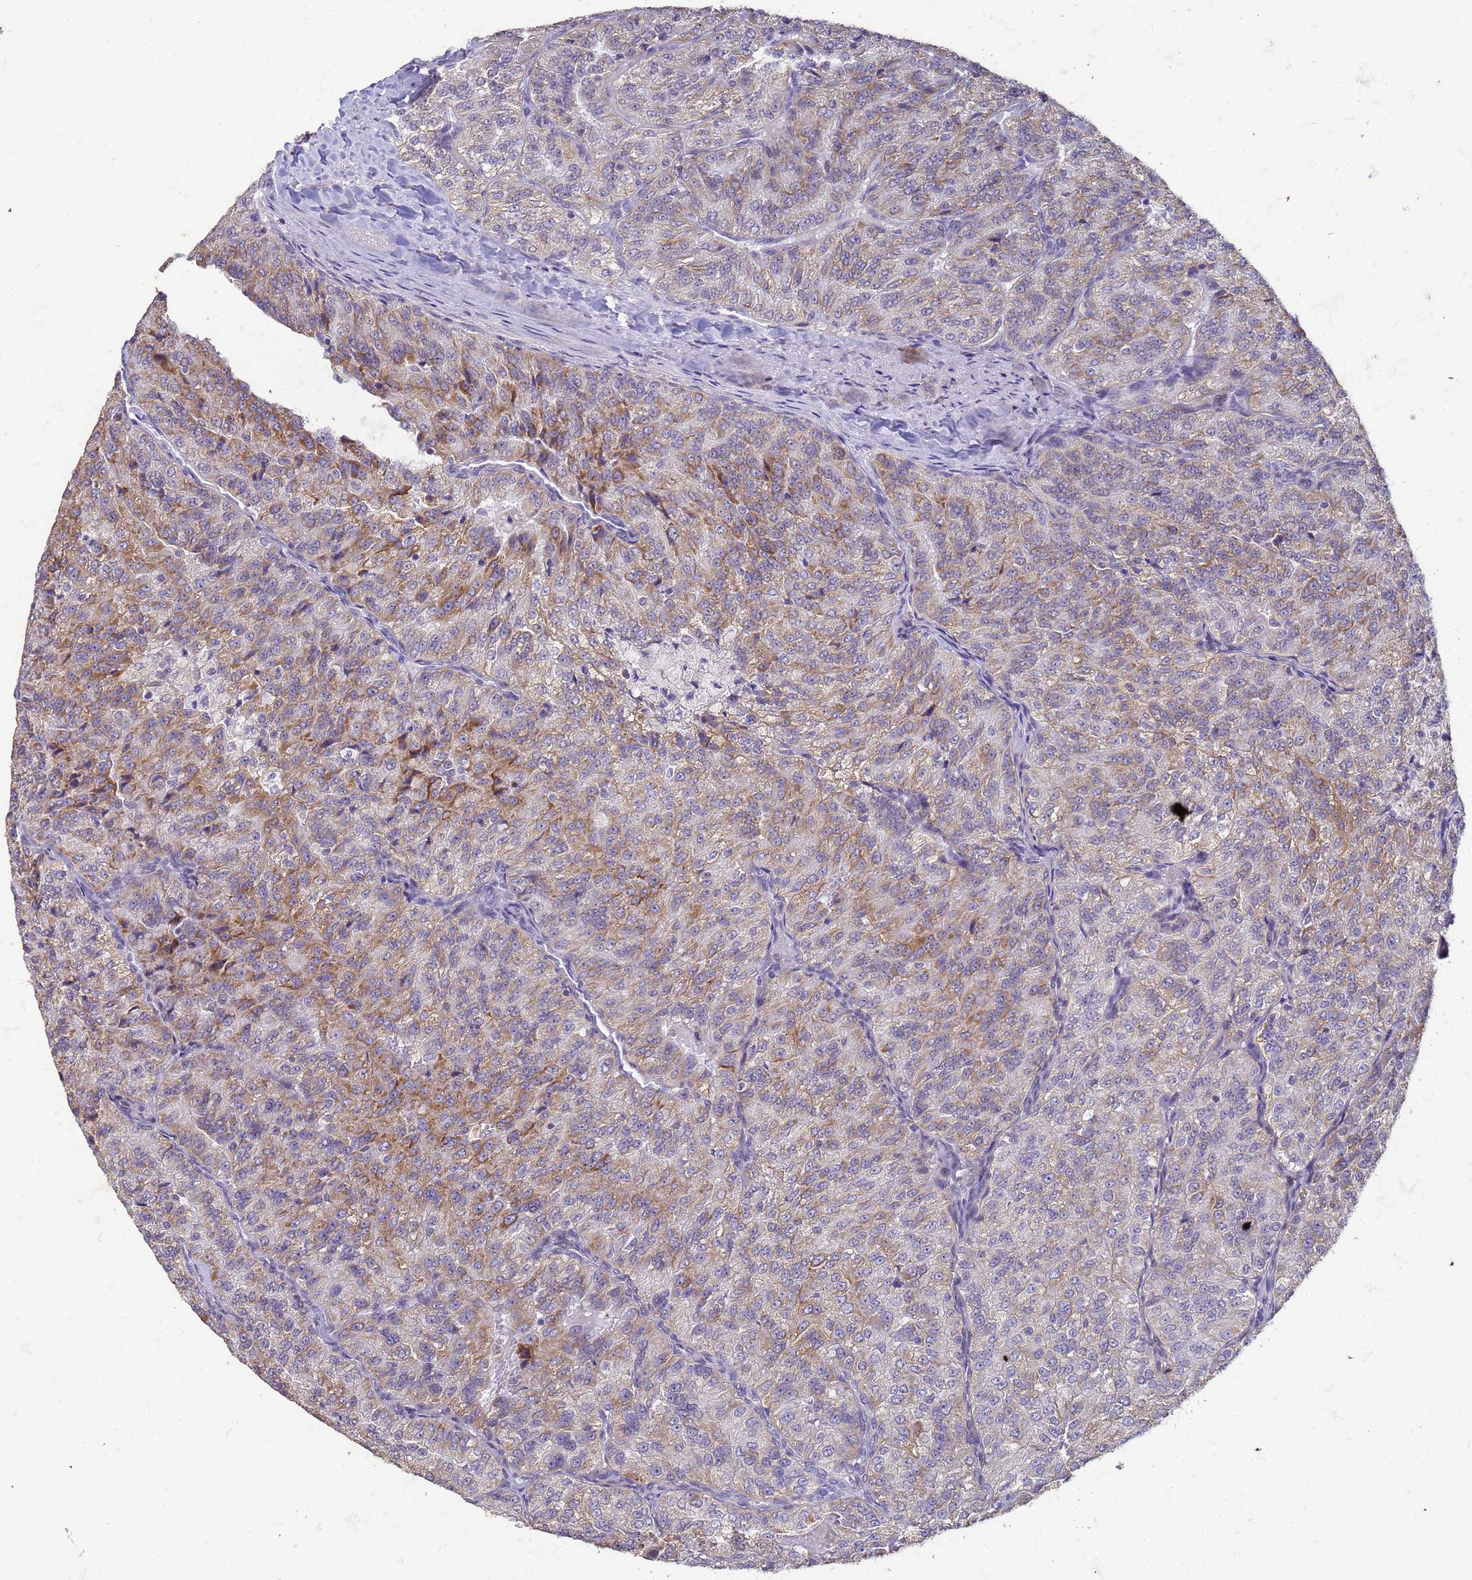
{"staining": {"intensity": "moderate", "quantity": "25%-75%", "location": "cytoplasmic/membranous"}, "tissue": "renal cancer", "cell_type": "Tumor cells", "image_type": "cancer", "snomed": [{"axis": "morphology", "description": "Adenocarcinoma, NOS"}, {"axis": "topography", "description": "Kidney"}], "caption": "A brown stain shows moderate cytoplasmic/membranous staining of a protein in human adenocarcinoma (renal) tumor cells.", "gene": "SLC25A15", "patient": {"sex": "female", "age": 63}}